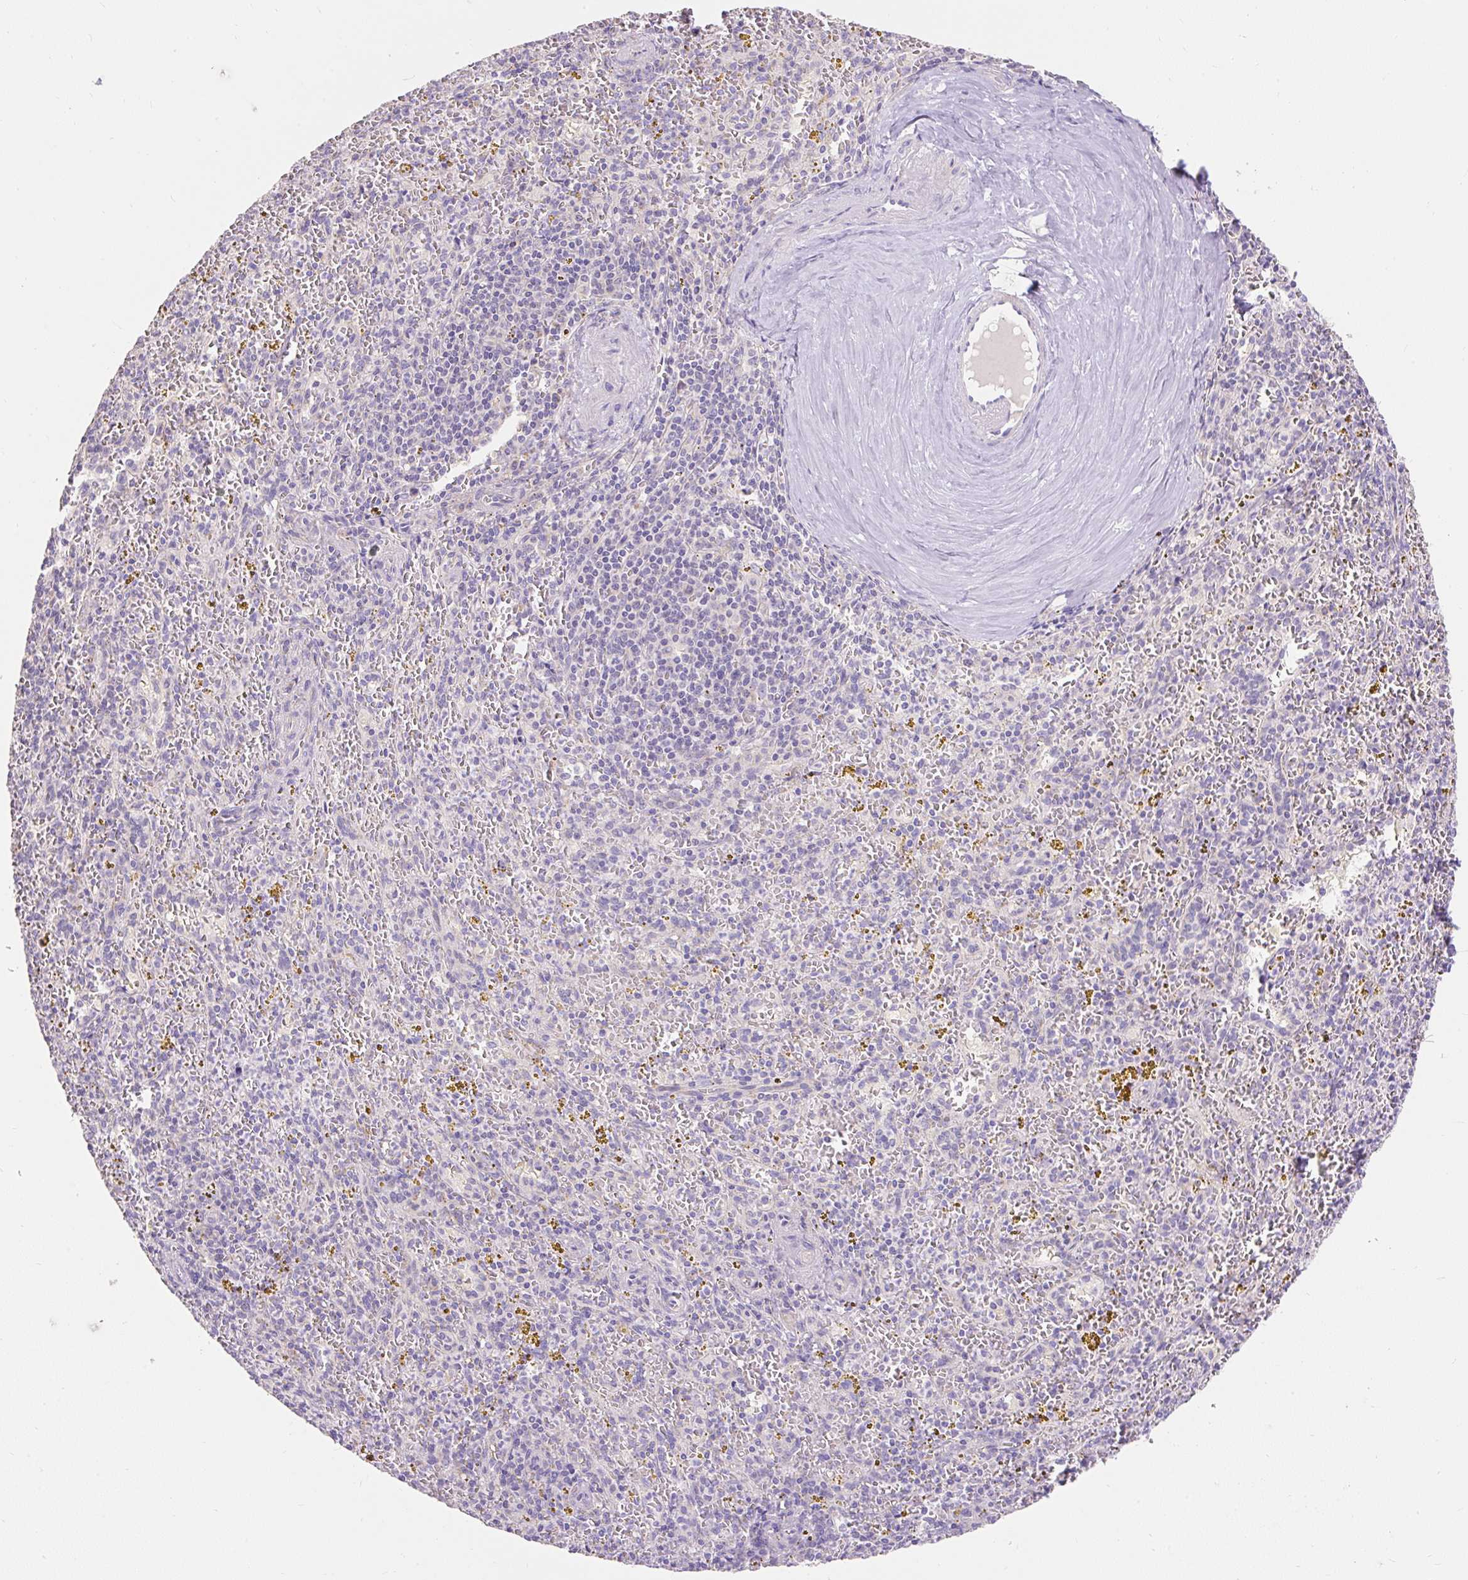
{"staining": {"intensity": "negative", "quantity": "none", "location": "none"}, "tissue": "spleen", "cell_type": "Cells in red pulp", "image_type": "normal", "snomed": [{"axis": "morphology", "description": "Normal tissue, NOS"}, {"axis": "topography", "description": "Spleen"}], "caption": "Immunohistochemistry histopathology image of unremarkable spleen stained for a protein (brown), which demonstrates no staining in cells in red pulp.", "gene": "PMAIP1", "patient": {"sex": "male", "age": 57}}